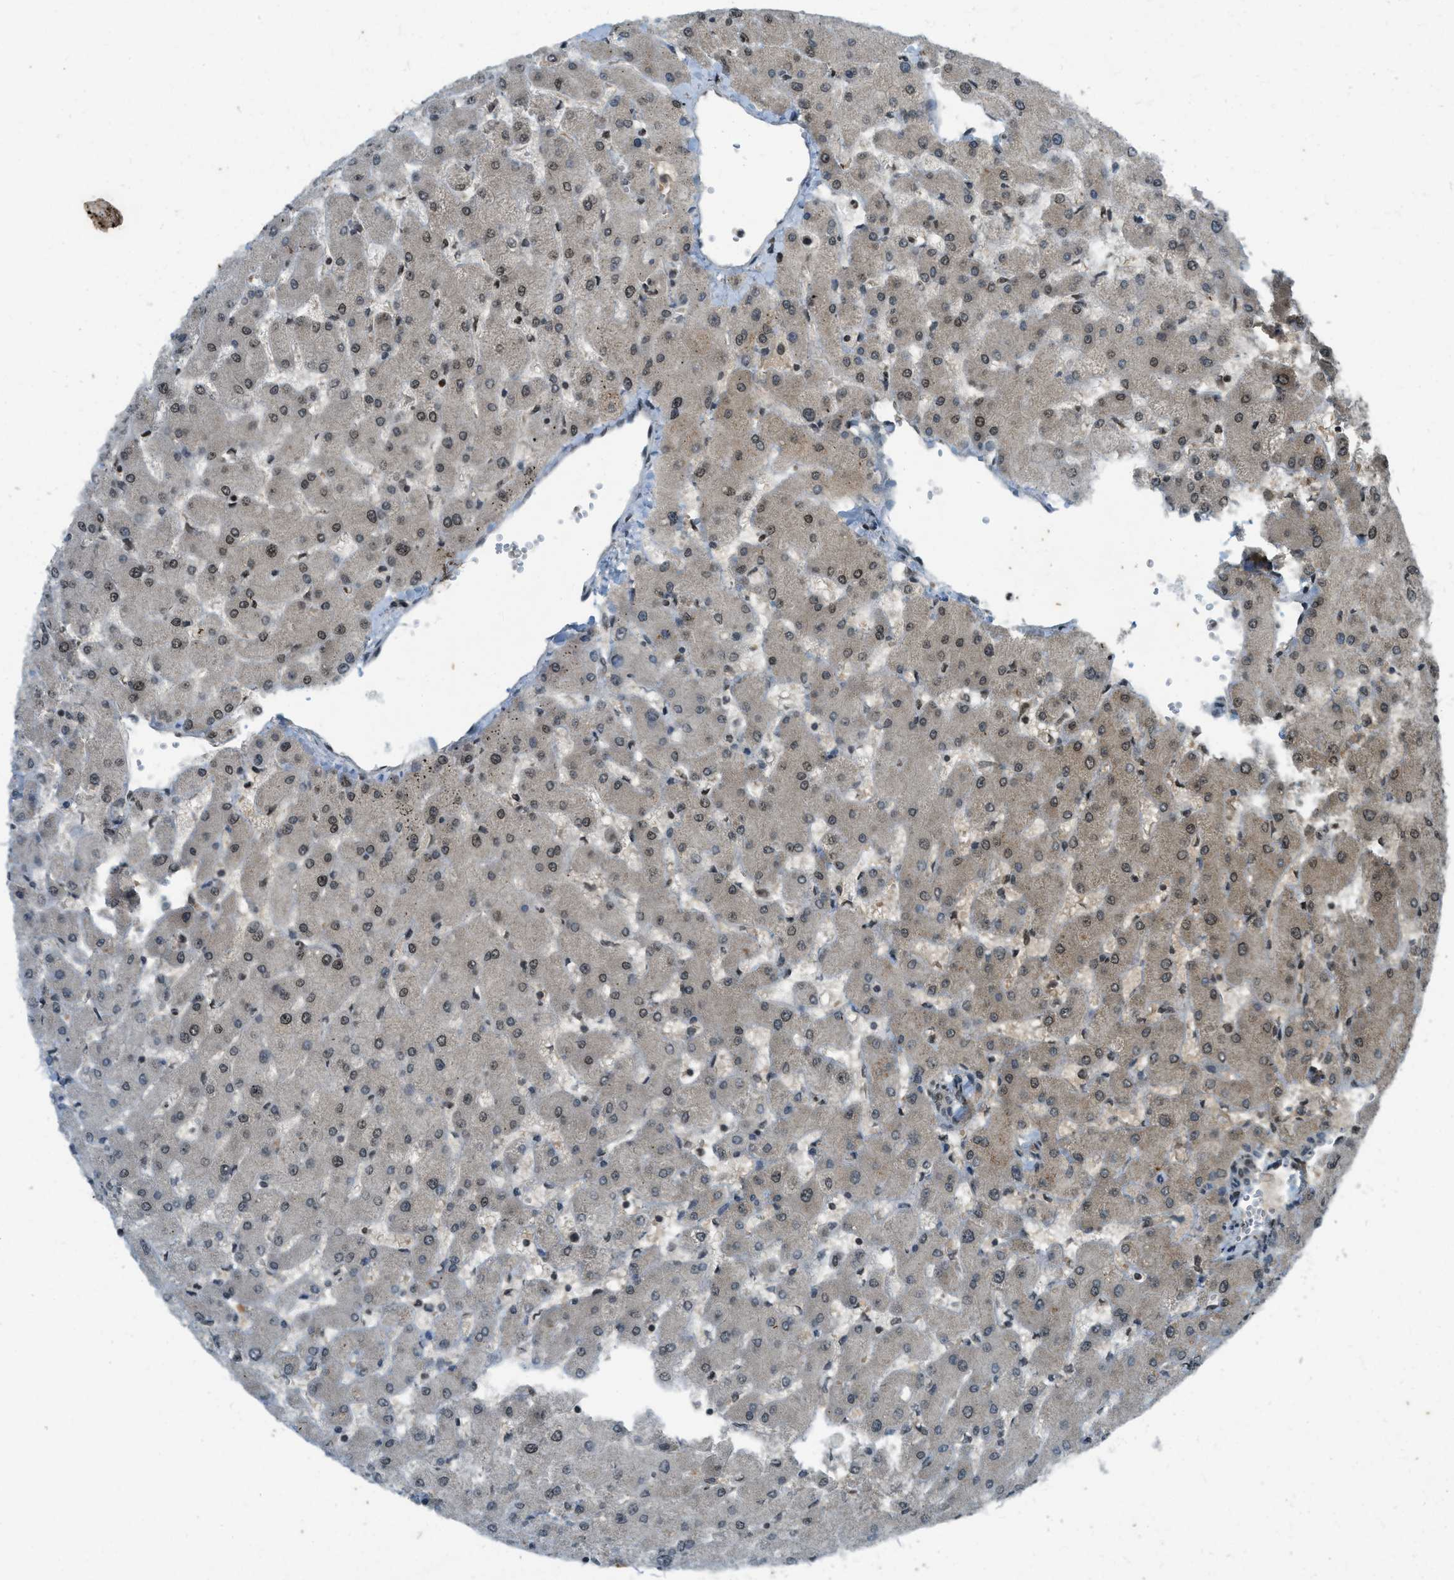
{"staining": {"intensity": "negative", "quantity": "none", "location": "none"}, "tissue": "liver", "cell_type": "Cholangiocytes", "image_type": "normal", "snomed": [{"axis": "morphology", "description": "Normal tissue, NOS"}, {"axis": "topography", "description": "Liver"}], "caption": "The photomicrograph demonstrates no staining of cholangiocytes in normal liver. Nuclei are stained in blue.", "gene": "SIAH1", "patient": {"sex": "female", "age": 63}}